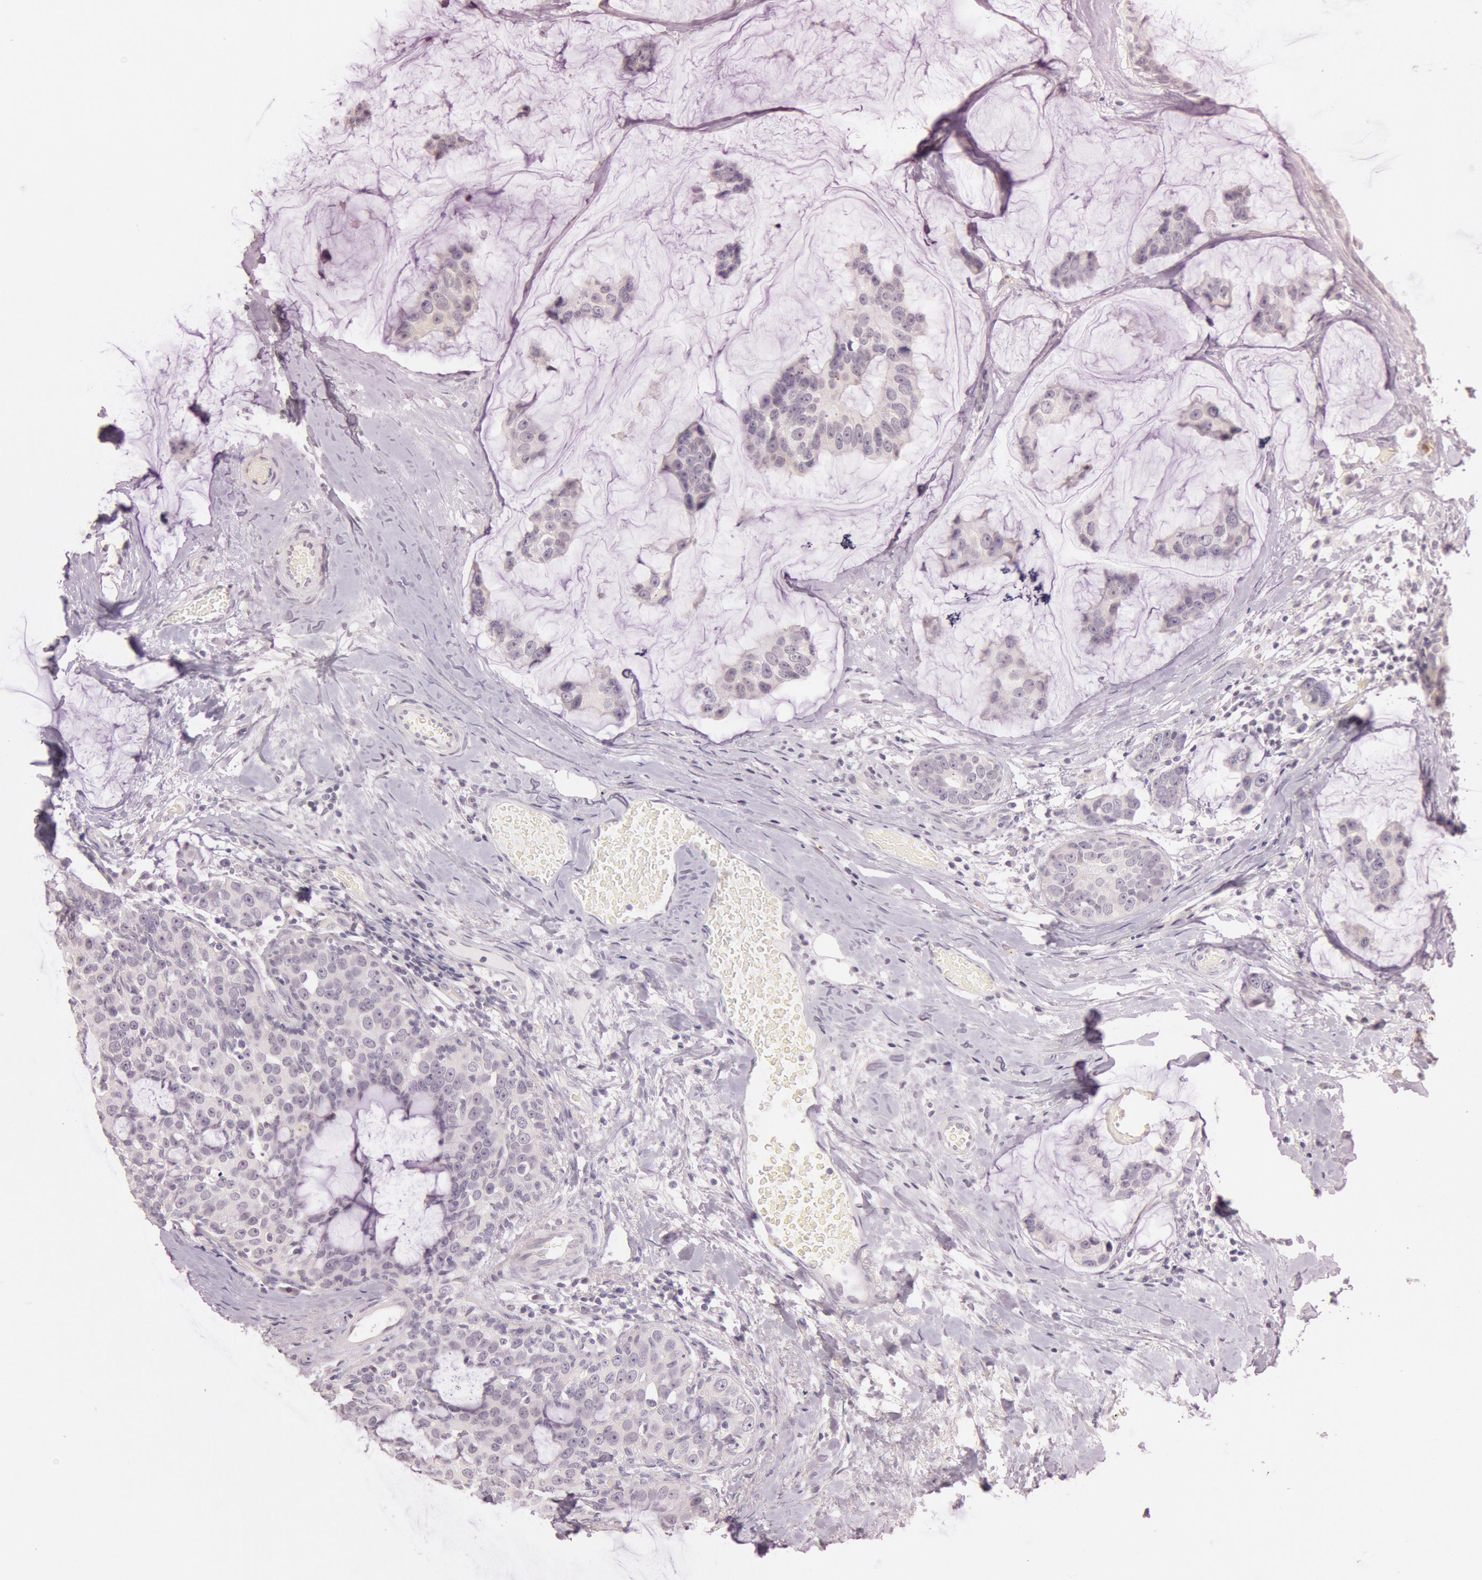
{"staining": {"intensity": "negative", "quantity": "none", "location": "none"}, "tissue": "breast cancer", "cell_type": "Tumor cells", "image_type": "cancer", "snomed": [{"axis": "morphology", "description": "Normal tissue, NOS"}, {"axis": "morphology", "description": "Duct carcinoma"}, {"axis": "topography", "description": "Breast"}], "caption": "Immunohistochemistry photomicrograph of neoplastic tissue: infiltrating ductal carcinoma (breast) stained with DAB reveals no significant protein staining in tumor cells. (DAB (3,3'-diaminobenzidine) immunohistochemistry (IHC), high magnification).", "gene": "KDM6A", "patient": {"sex": "female", "age": 50}}